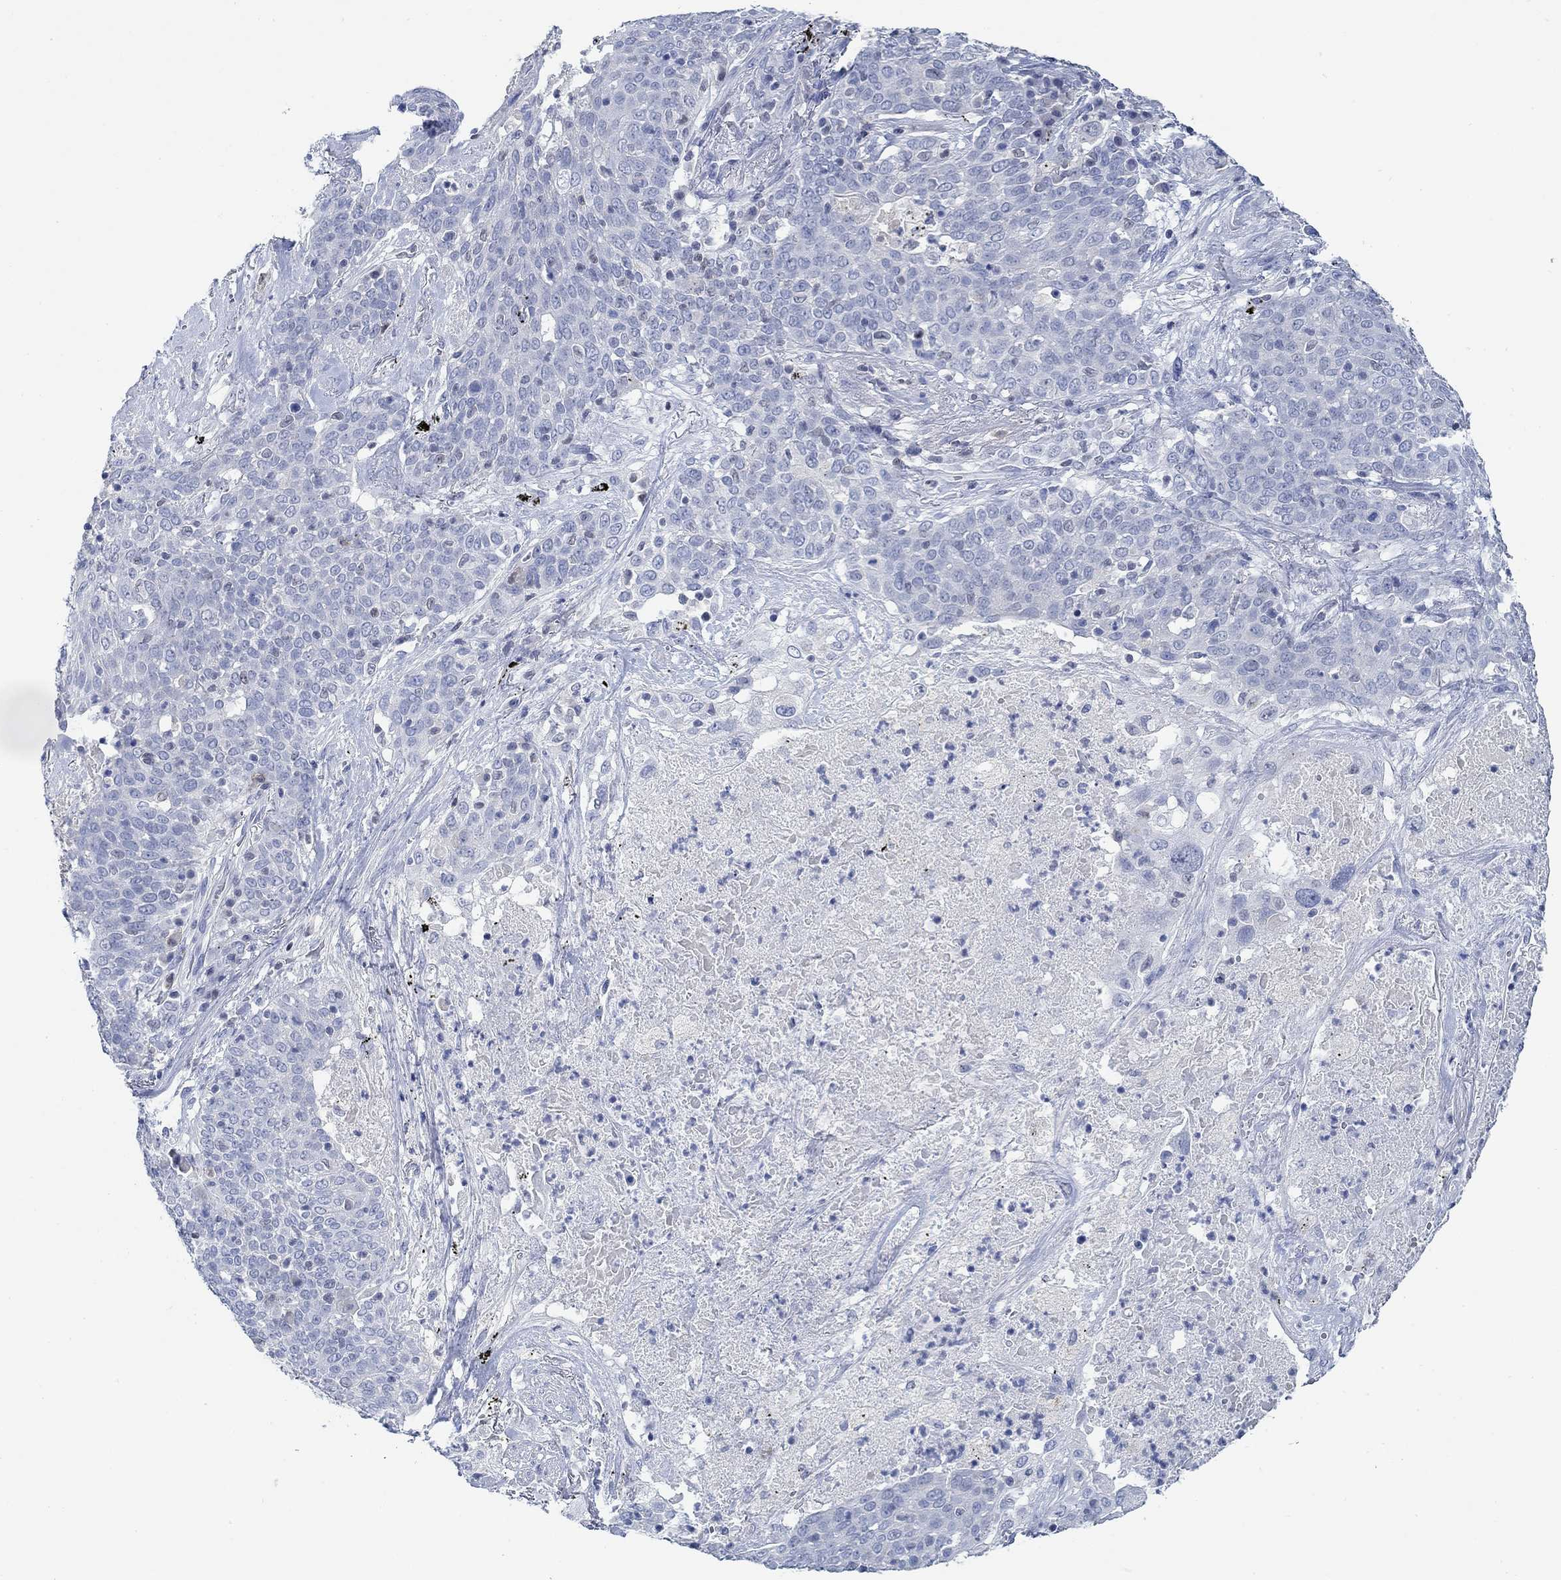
{"staining": {"intensity": "negative", "quantity": "none", "location": "none"}, "tissue": "lung cancer", "cell_type": "Tumor cells", "image_type": "cancer", "snomed": [{"axis": "morphology", "description": "Squamous cell carcinoma, NOS"}, {"axis": "topography", "description": "Lung"}], "caption": "There is no significant expression in tumor cells of lung cancer (squamous cell carcinoma). The staining is performed using DAB brown chromogen with nuclei counter-stained in using hematoxylin.", "gene": "PPP1R17", "patient": {"sex": "male", "age": 82}}